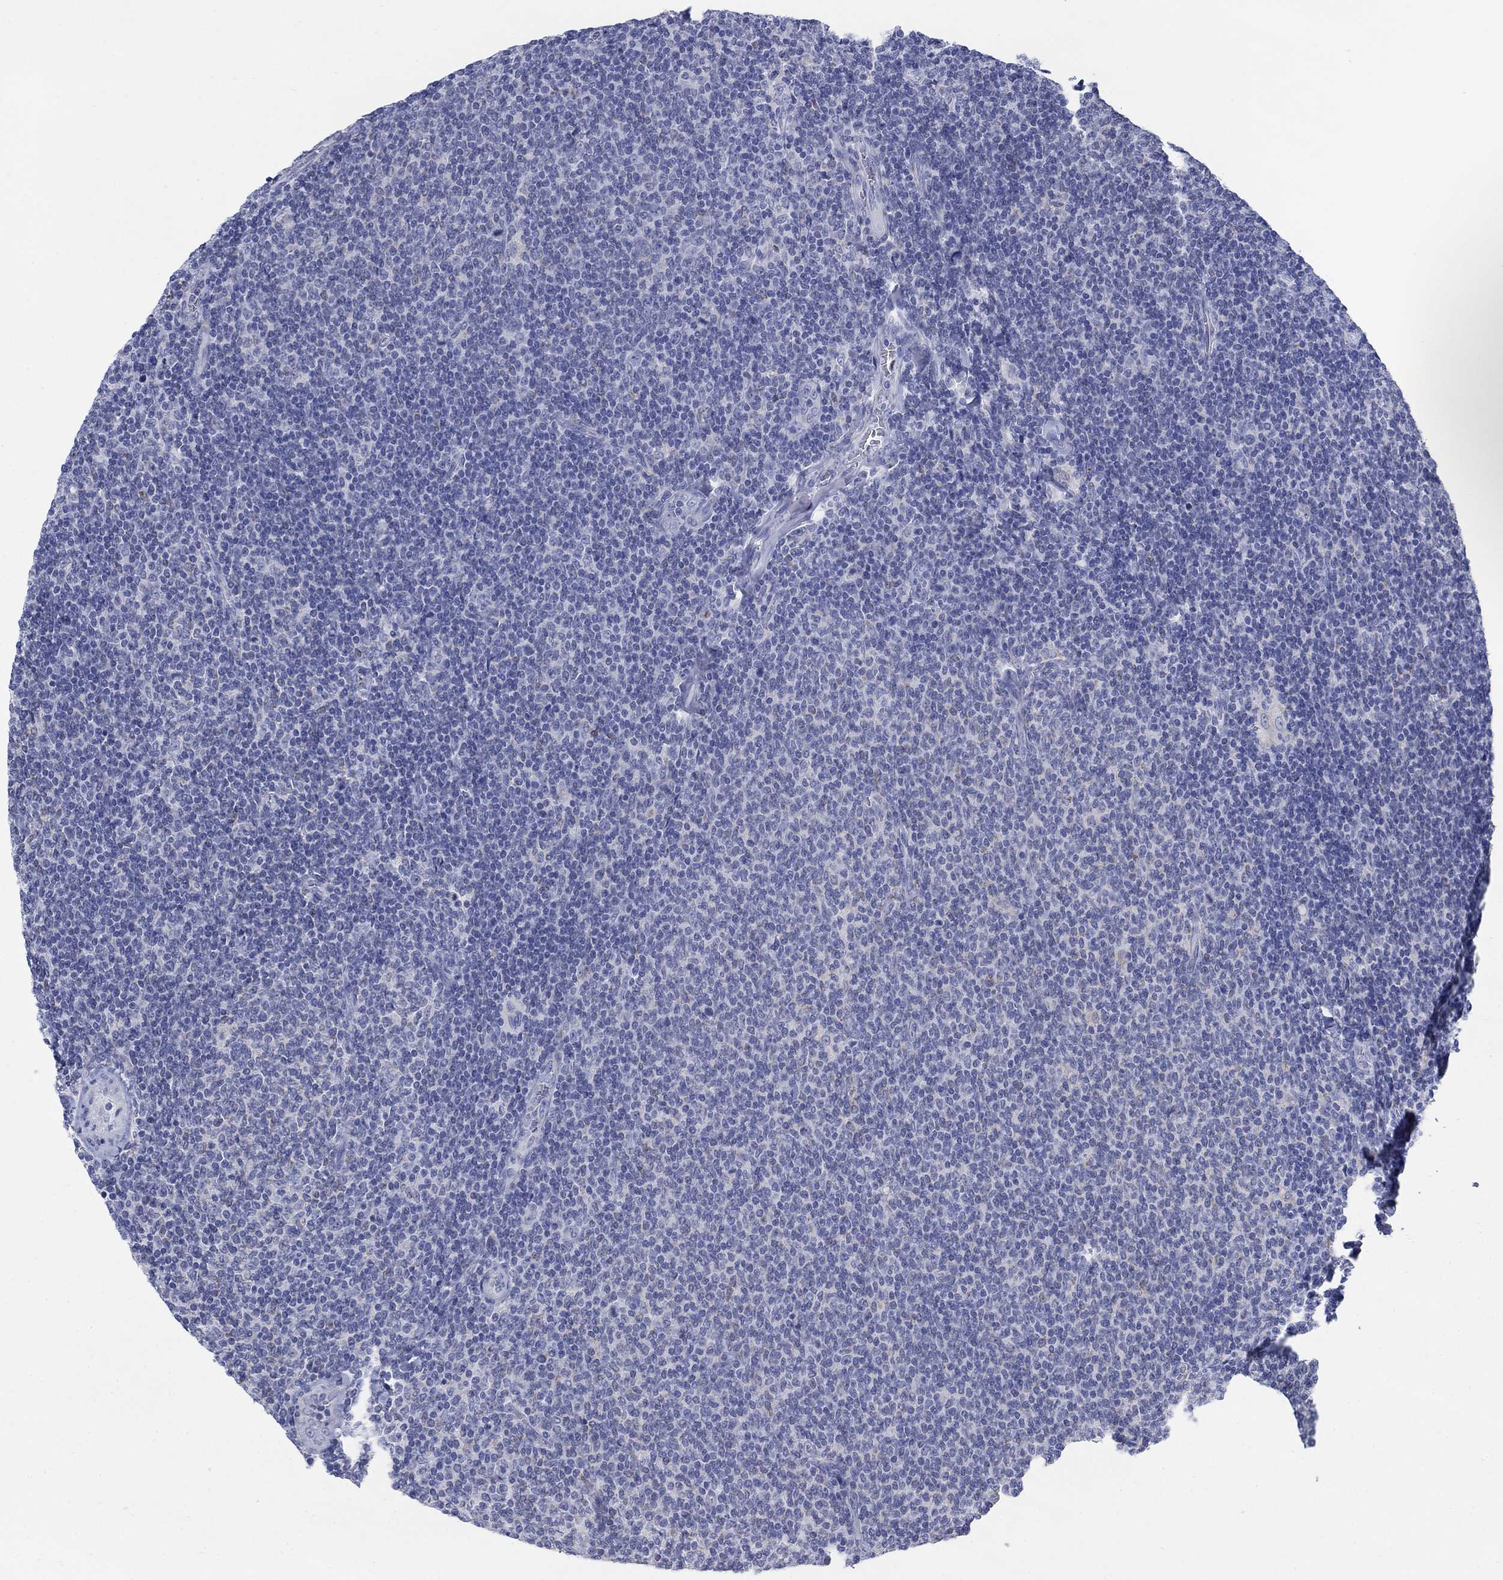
{"staining": {"intensity": "negative", "quantity": "none", "location": "none"}, "tissue": "lymphoma", "cell_type": "Tumor cells", "image_type": "cancer", "snomed": [{"axis": "morphology", "description": "Malignant lymphoma, non-Hodgkin's type, Low grade"}, {"axis": "topography", "description": "Lymph node"}], "caption": "DAB (3,3'-diaminobenzidine) immunohistochemical staining of human low-grade malignant lymphoma, non-Hodgkin's type shows no significant staining in tumor cells.", "gene": "SCCPDH", "patient": {"sex": "male", "age": 52}}